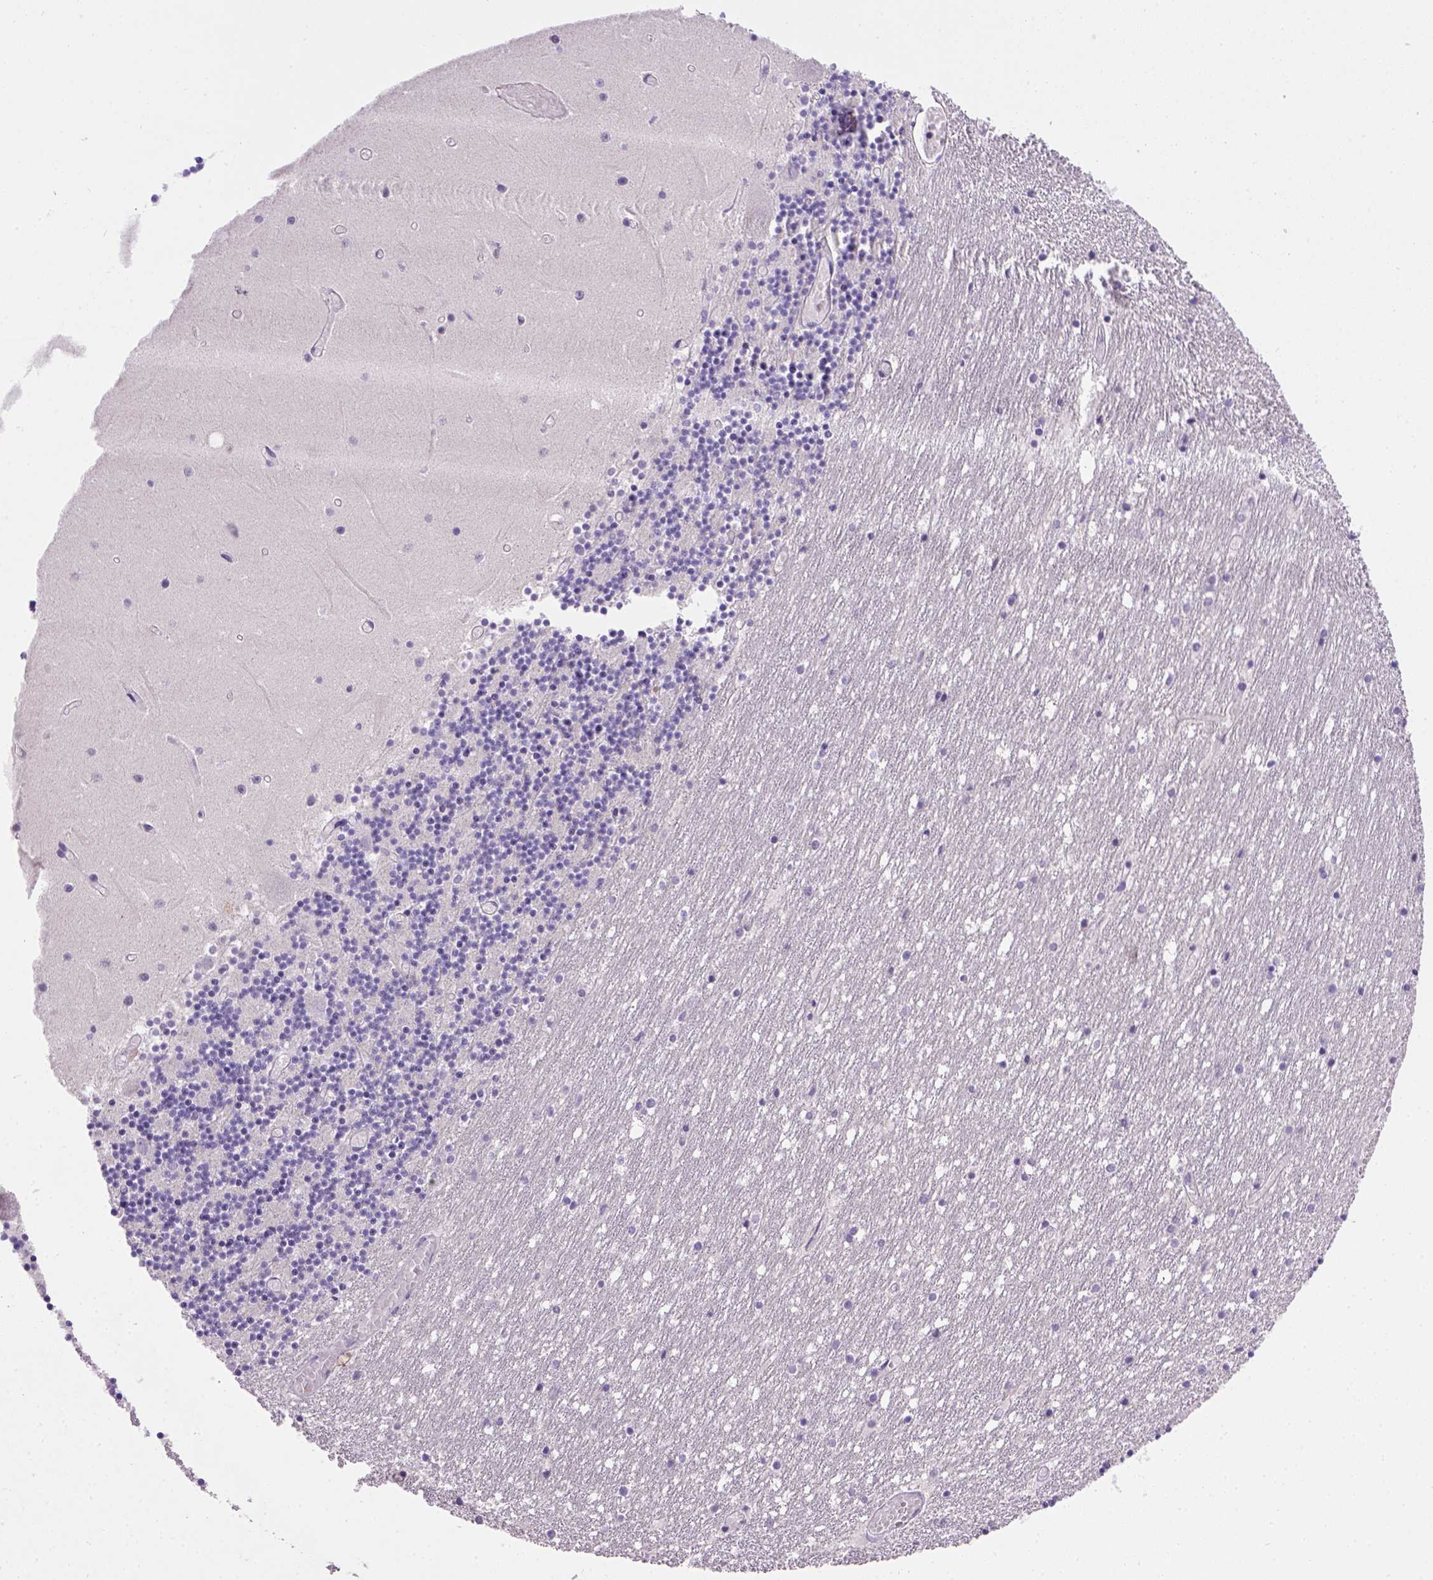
{"staining": {"intensity": "negative", "quantity": "none", "location": "none"}, "tissue": "cerebellum", "cell_type": "Cells in granular layer", "image_type": "normal", "snomed": [{"axis": "morphology", "description": "Normal tissue, NOS"}, {"axis": "topography", "description": "Cerebellum"}], "caption": "Immunohistochemistry of benign human cerebellum shows no expression in cells in granular layer.", "gene": "CDH1", "patient": {"sex": "female", "age": 28}}